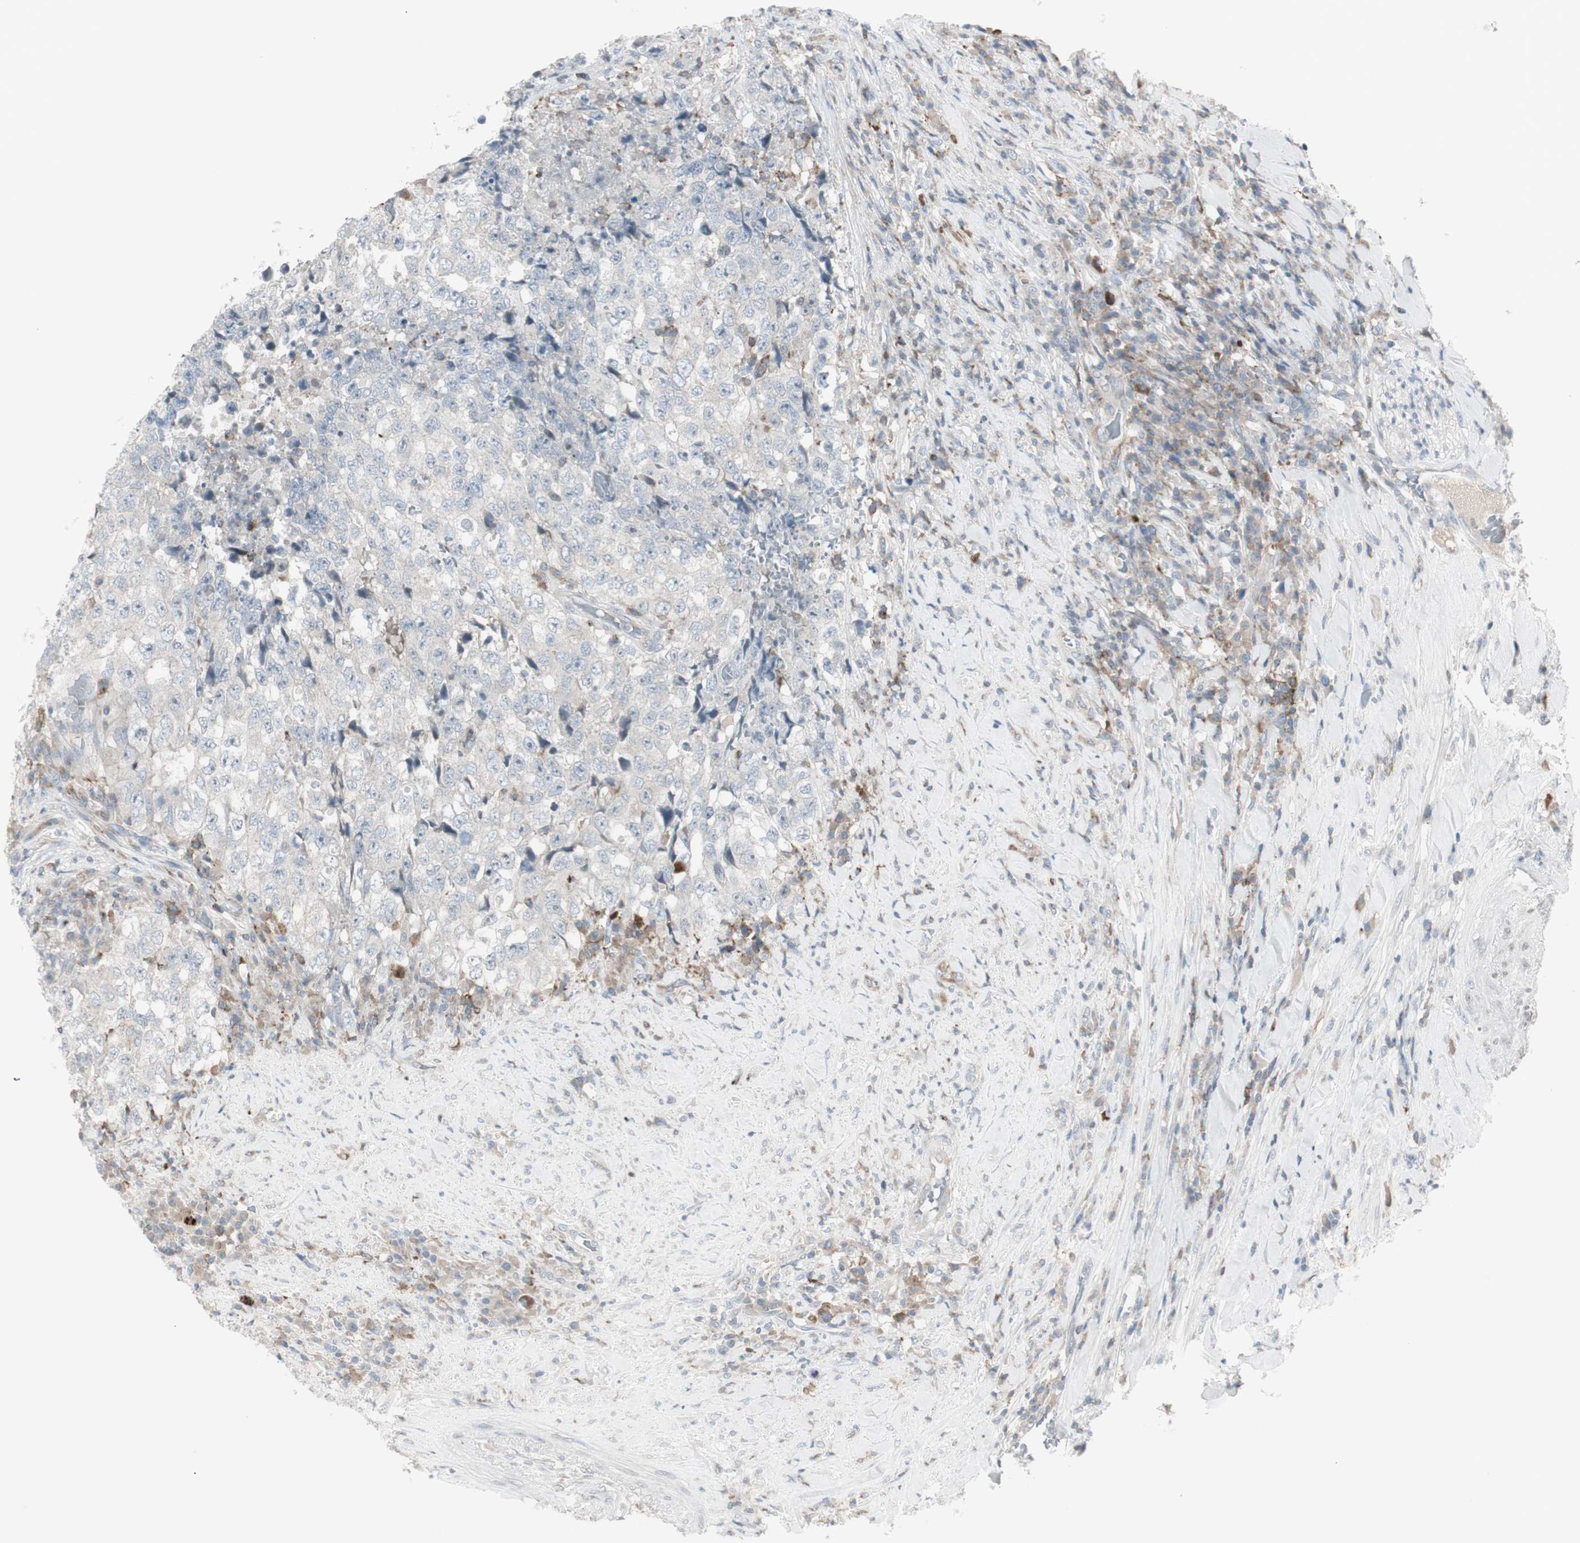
{"staining": {"intensity": "negative", "quantity": "none", "location": "none"}, "tissue": "testis cancer", "cell_type": "Tumor cells", "image_type": "cancer", "snomed": [{"axis": "morphology", "description": "Necrosis, NOS"}, {"axis": "morphology", "description": "Carcinoma, Embryonal, NOS"}, {"axis": "topography", "description": "Testis"}], "caption": "Immunohistochemistry micrograph of neoplastic tissue: testis cancer stained with DAB demonstrates no significant protein positivity in tumor cells.", "gene": "MAP4K4", "patient": {"sex": "male", "age": 19}}